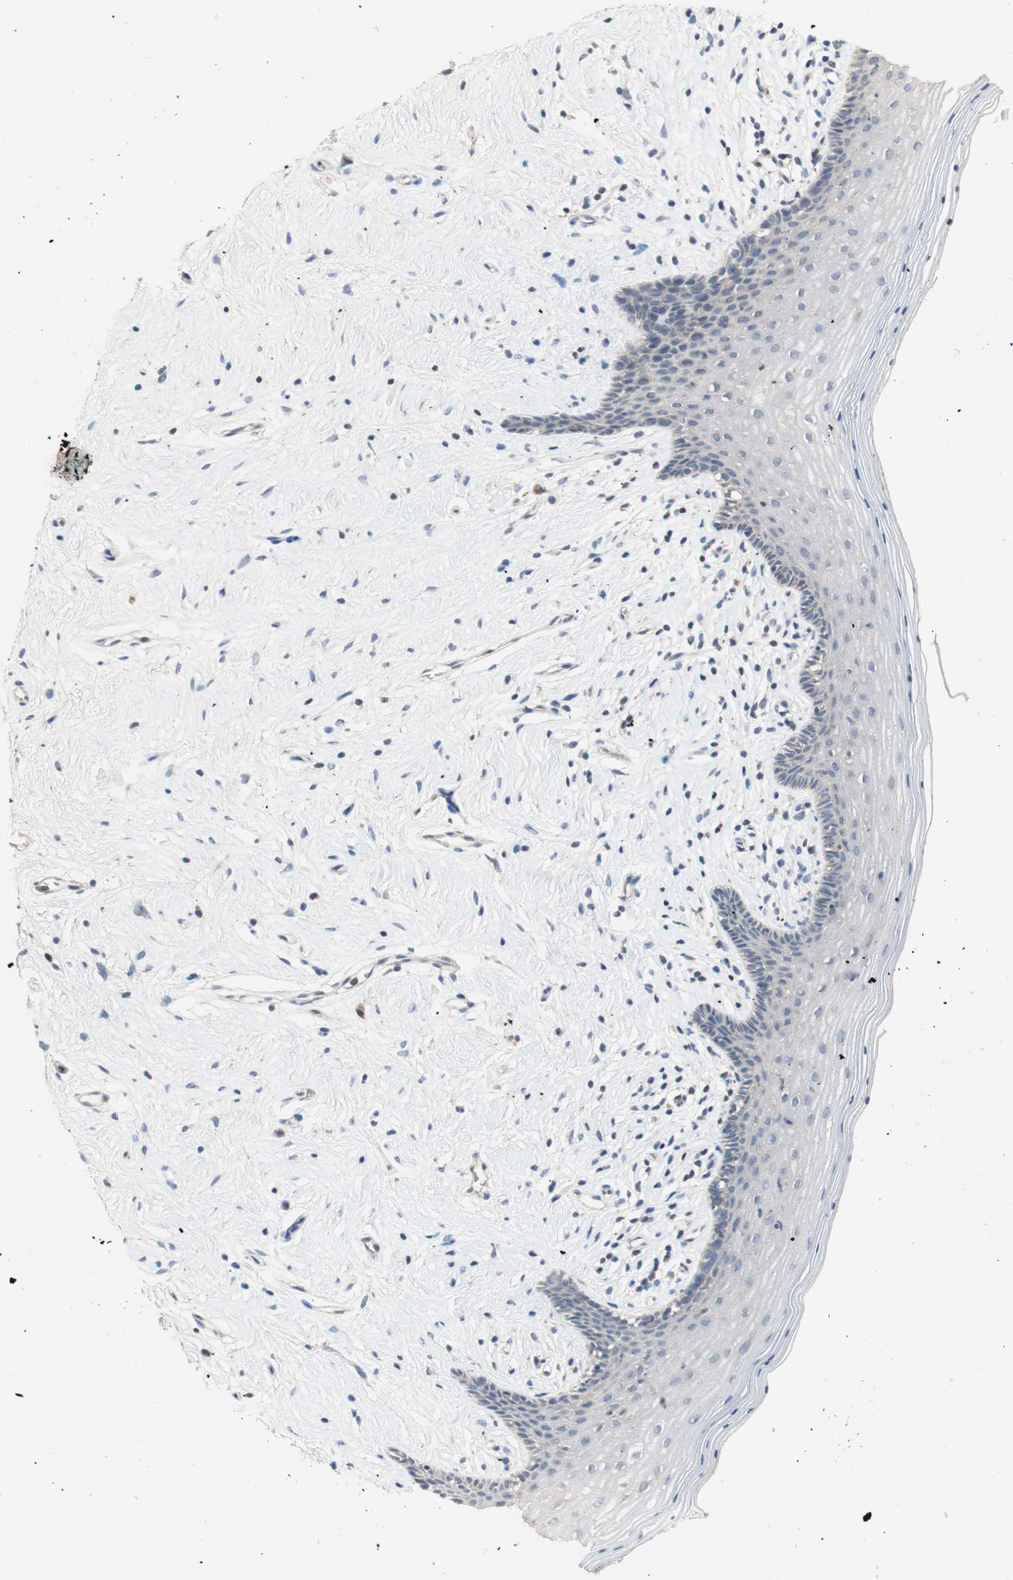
{"staining": {"intensity": "negative", "quantity": "none", "location": "none"}, "tissue": "vagina", "cell_type": "Squamous epithelial cells", "image_type": "normal", "snomed": [{"axis": "morphology", "description": "Normal tissue, NOS"}, {"axis": "topography", "description": "Vagina"}], "caption": "Immunohistochemistry histopathology image of normal human vagina stained for a protein (brown), which displays no staining in squamous epithelial cells. (DAB immunohistochemistry (IHC) with hematoxylin counter stain).", "gene": "PTGIS", "patient": {"sex": "female", "age": 44}}